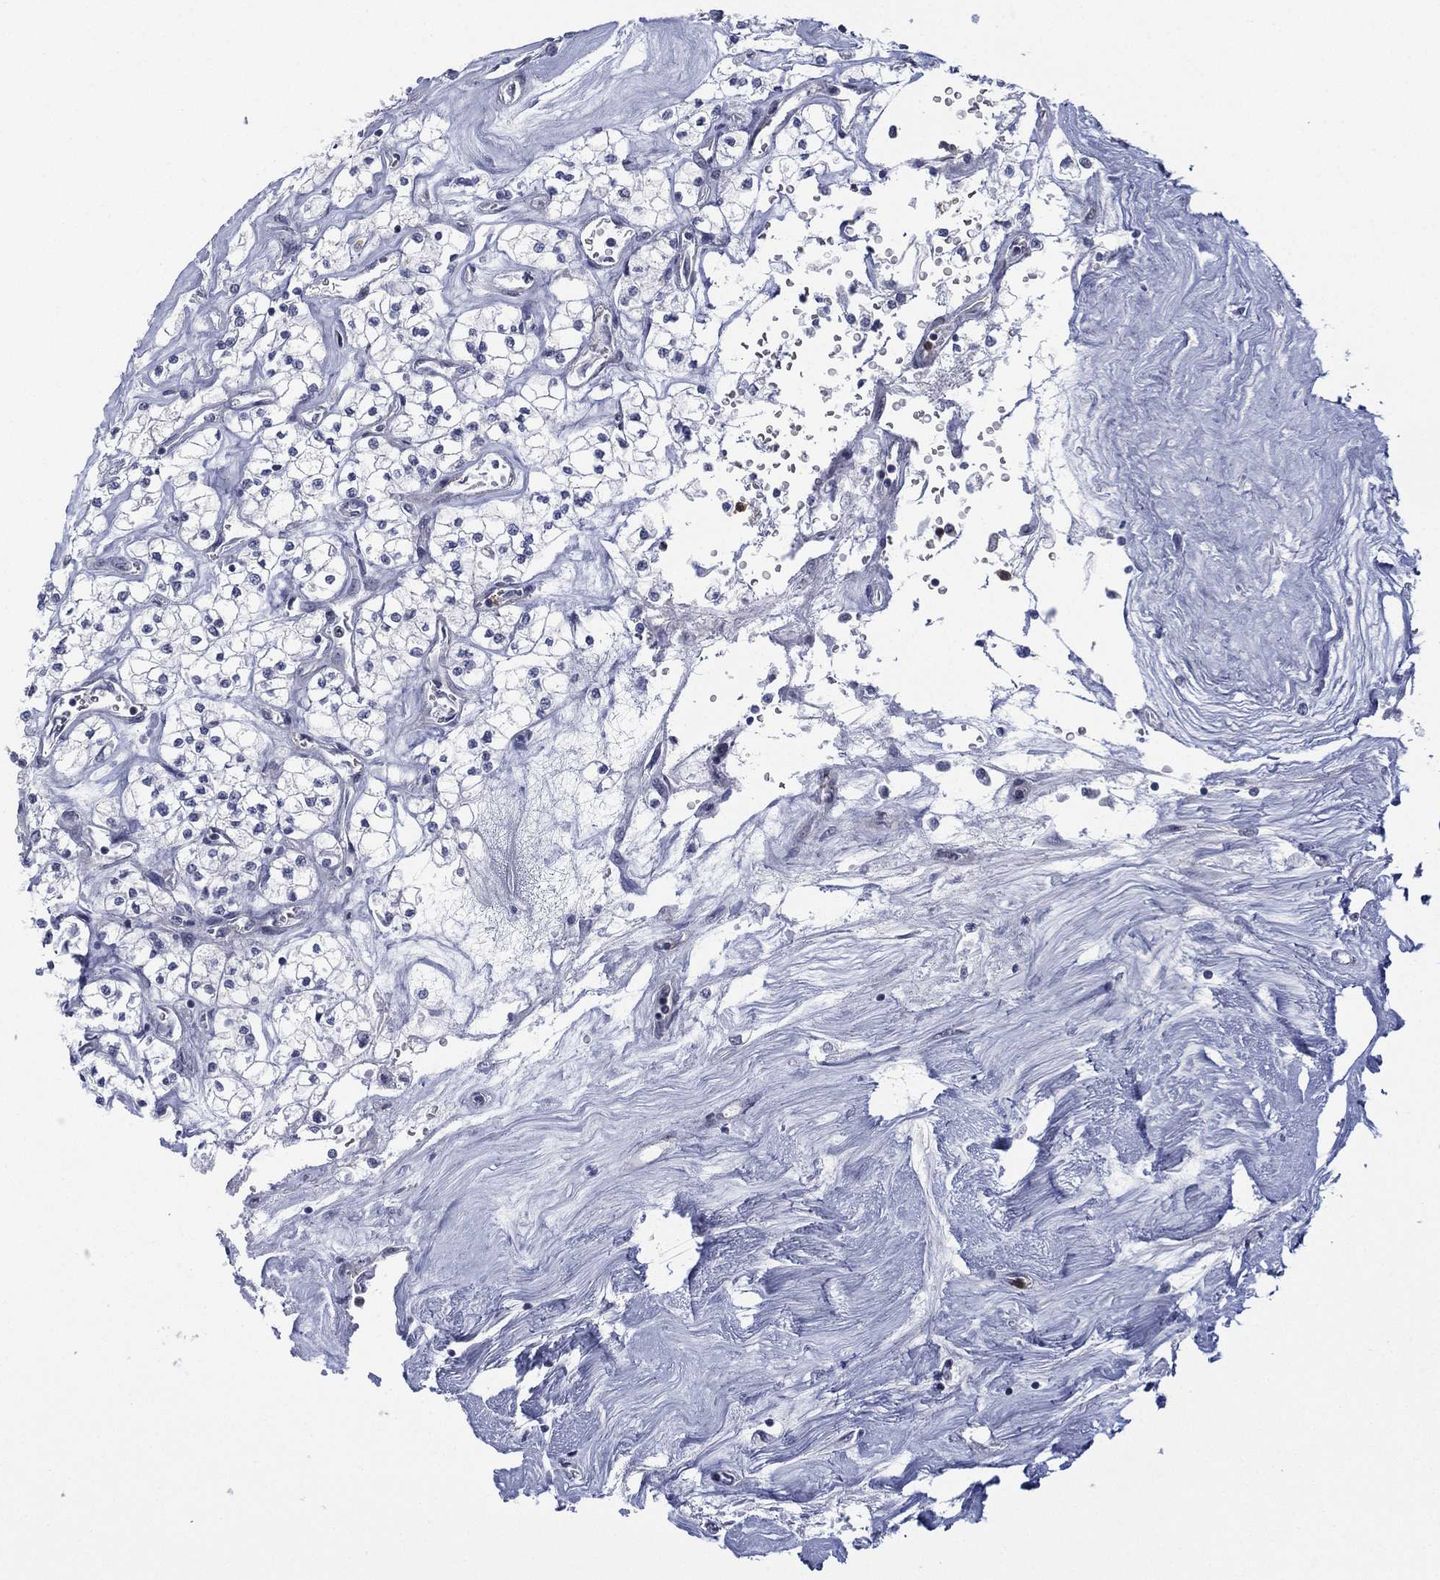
{"staining": {"intensity": "negative", "quantity": "none", "location": "none"}, "tissue": "renal cancer", "cell_type": "Tumor cells", "image_type": "cancer", "snomed": [{"axis": "morphology", "description": "Adenocarcinoma, NOS"}, {"axis": "topography", "description": "Kidney"}], "caption": "Human adenocarcinoma (renal) stained for a protein using immunohistochemistry (IHC) demonstrates no positivity in tumor cells.", "gene": "ZNF711", "patient": {"sex": "male", "age": 80}}